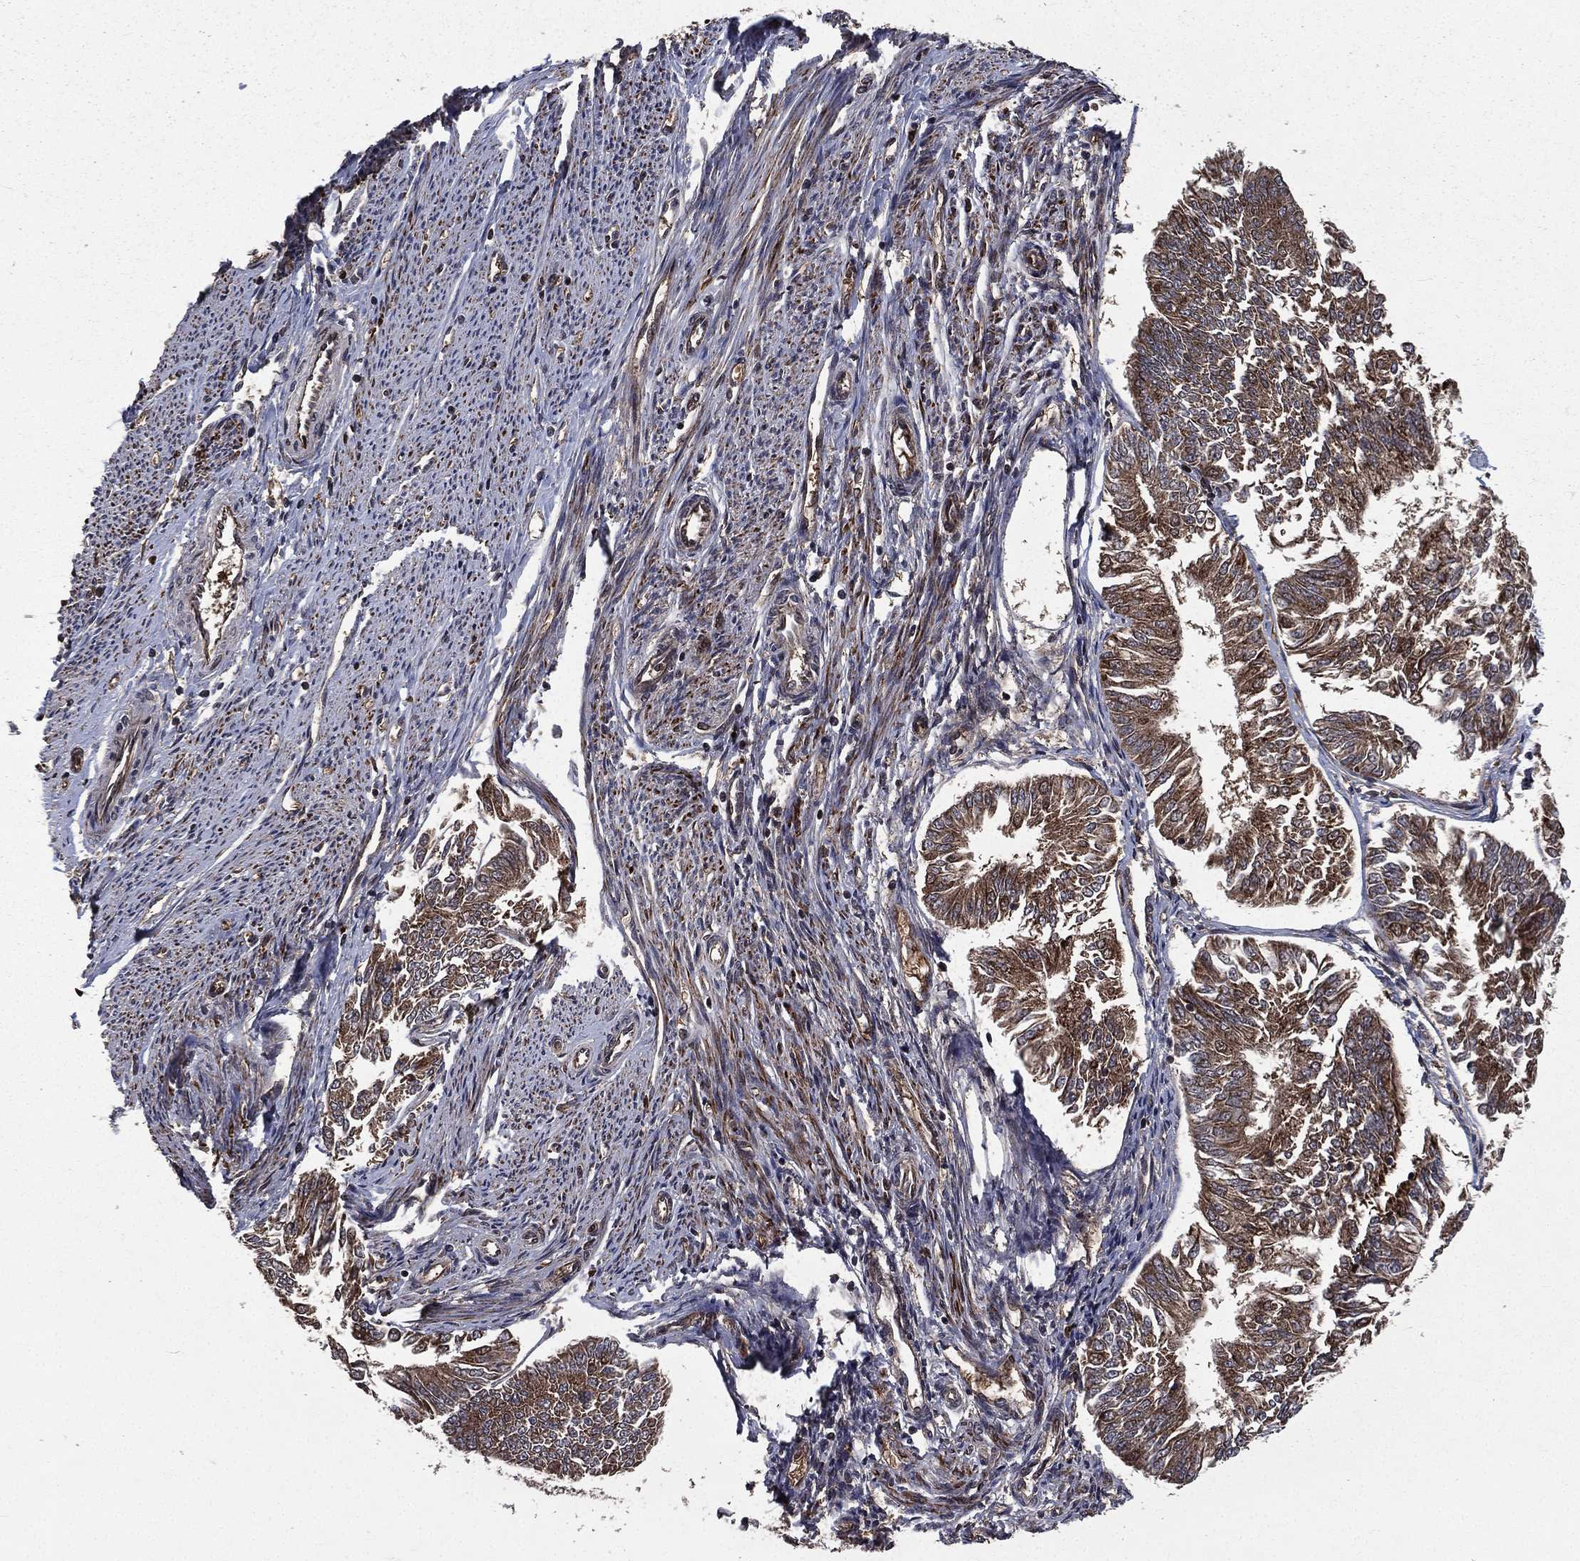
{"staining": {"intensity": "moderate", "quantity": ">75%", "location": "cytoplasmic/membranous"}, "tissue": "endometrial cancer", "cell_type": "Tumor cells", "image_type": "cancer", "snomed": [{"axis": "morphology", "description": "Adenocarcinoma, NOS"}, {"axis": "topography", "description": "Endometrium"}], "caption": "A brown stain shows moderate cytoplasmic/membranous positivity of a protein in endometrial cancer (adenocarcinoma) tumor cells. The protein of interest is stained brown, and the nuclei are stained in blue (DAB (3,3'-diaminobenzidine) IHC with brightfield microscopy, high magnification).", "gene": "LENG8", "patient": {"sex": "female", "age": 58}}